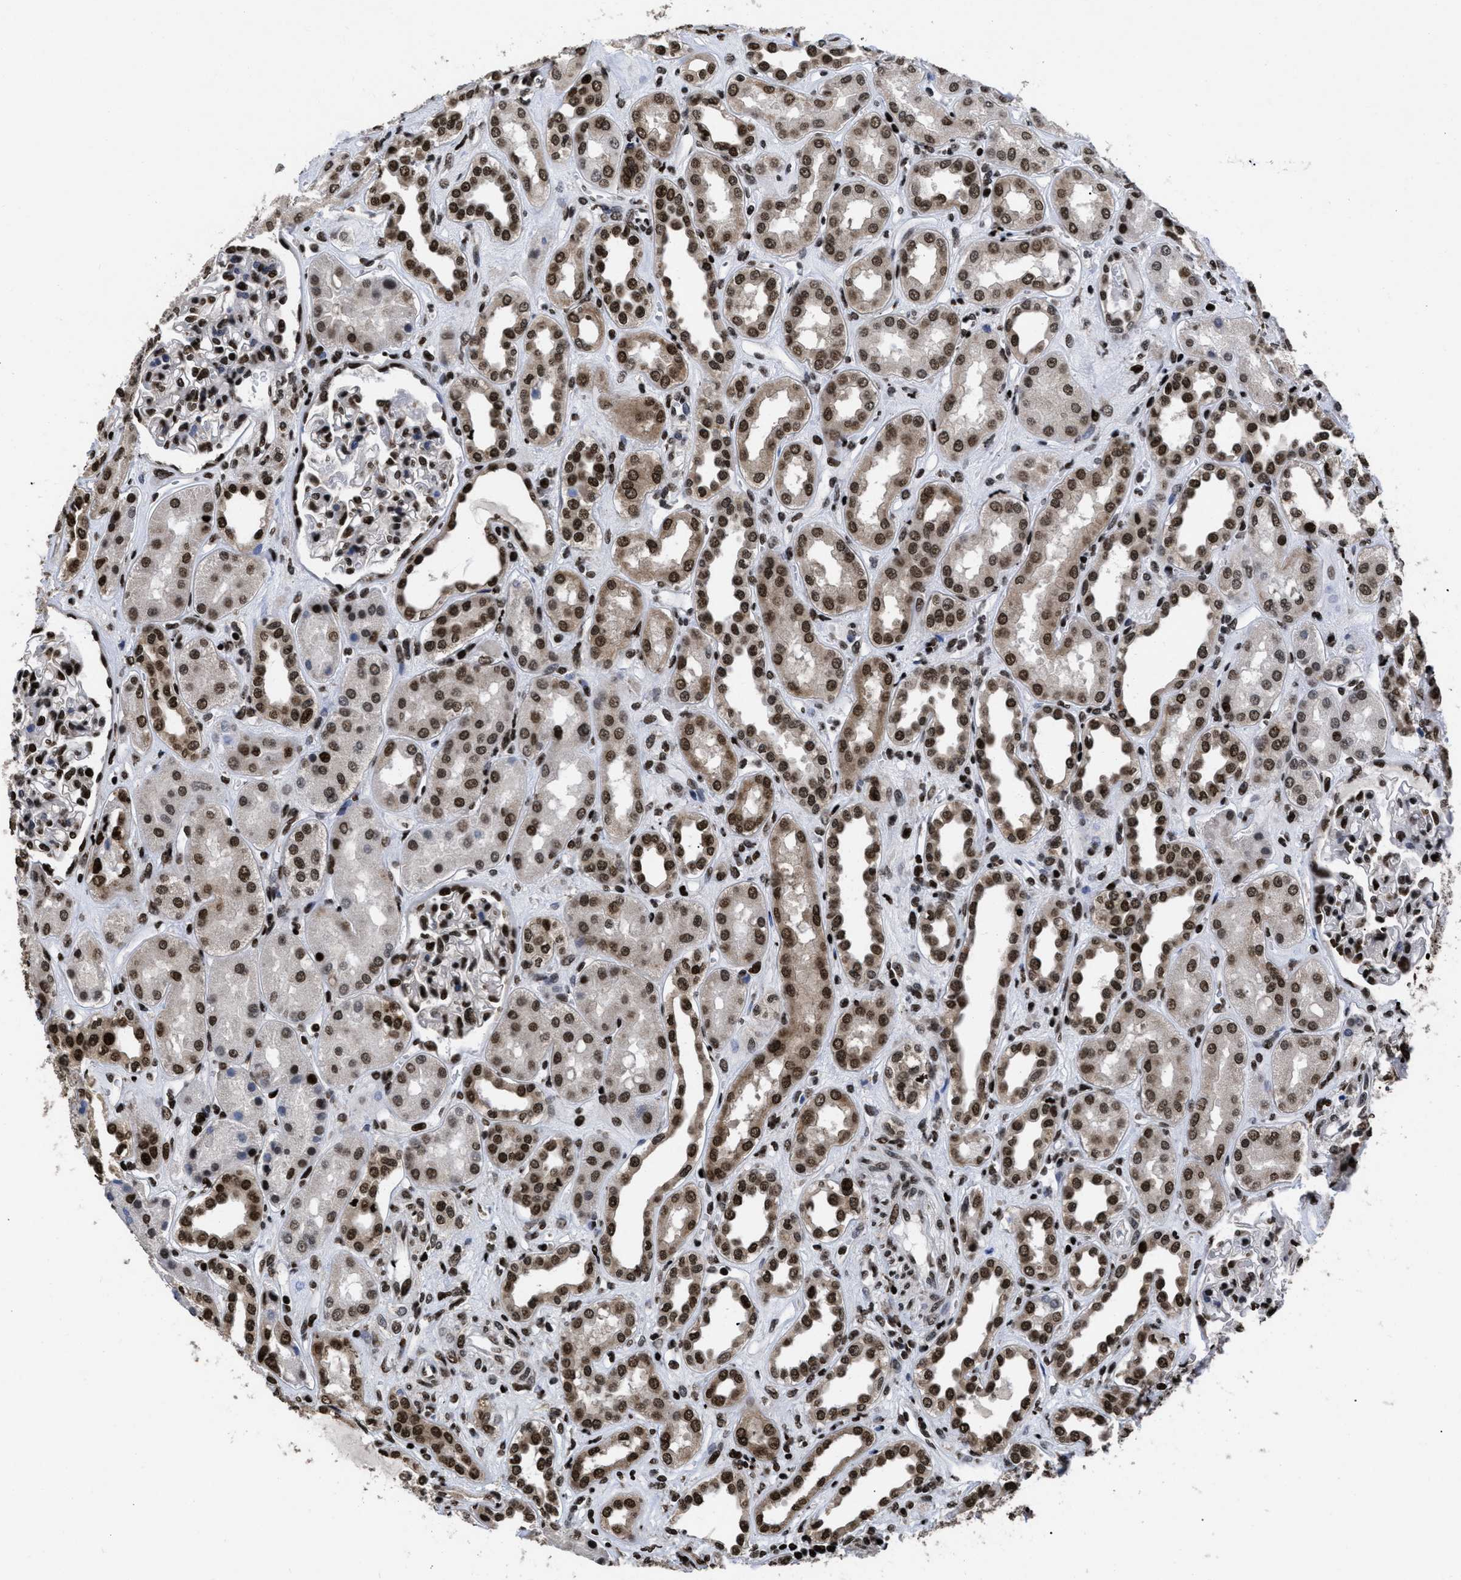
{"staining": {"intensity": "strong", "quantity": "25%-75%", "location": "nuclear"}, "tissue": "kidney", "cell_type": "Cells in glomeruli", "image_type": "normal", "snomed": [{"axis": "morphology", "description": "Normal tissue, NOS"}, {"axis": "topography", "description": "Kidney"}], "caption": "Unremarkable kidney reveals strong nuclear positivity in approximately 25%-75% of cells in glomeruli, visualized by immunohistochemistry. The protein is shown in brown color, while the nuclei are stained blue.", "gene": "CALHM3", "patient": {"sex": "male", "age": 59}}